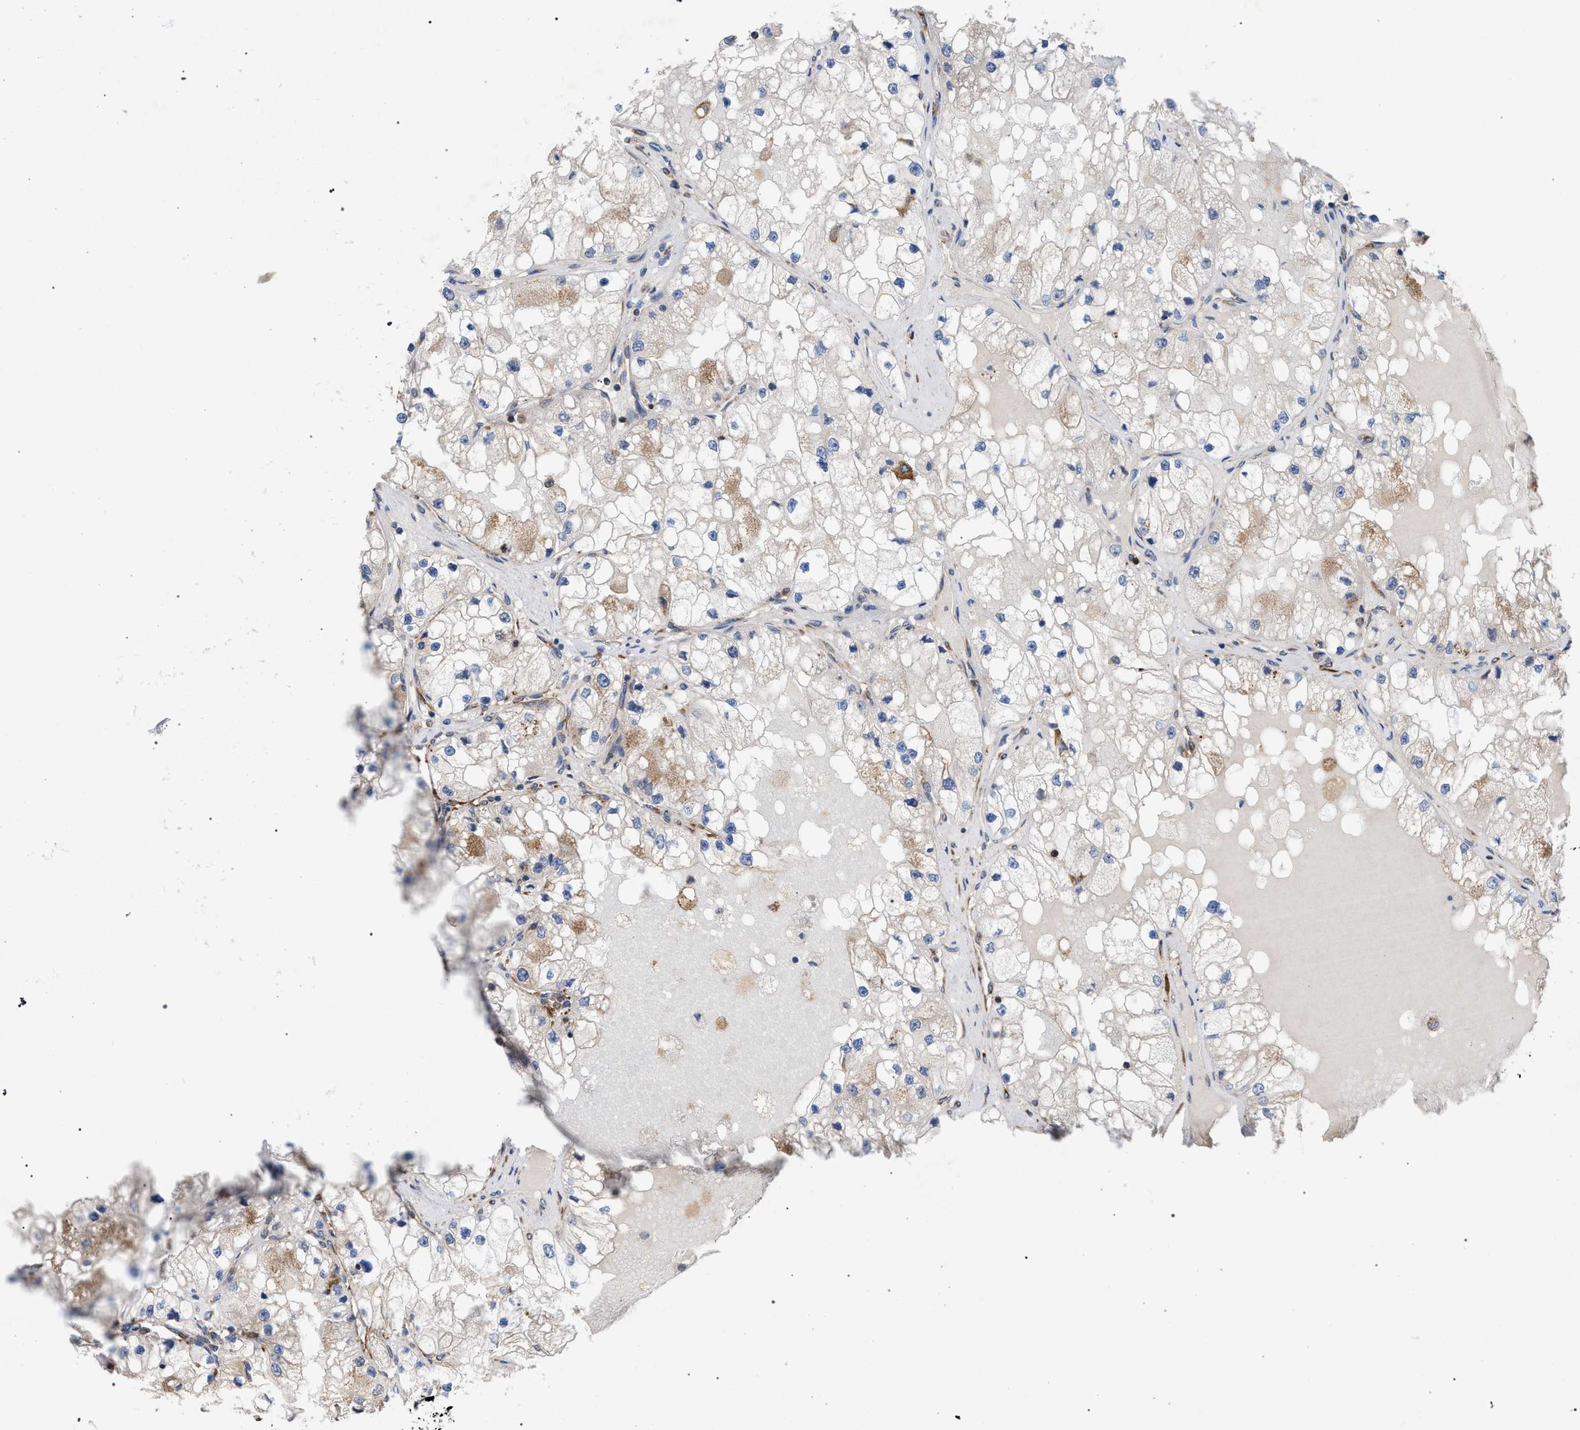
{"staining": {"intensity": "weak", "quantity": "25%-75%", "location": "cytoplasmic/membranous"}, "tissue": "renal cancer", "cell_type": "Tumor cells", "image_type": "cancer", "snomed": [{"axis": "morphology", "description": "Adenocarcinoma, NOS"}, {"axis": "topography", "description": "Kidney"}], "caption": "Renal cancer (adenocarcinoma) stained with DAB (3,3'-diaminobenzidine) immunohistochemistry (IHC) demonstrates low levels of weak cytoplasmic/membranous positivity in about 25%-75% of tumor cells. (brown staining indicates protein expression, while blue staining denotes nuclei).", "gene": "CDR2L", "patient": {"sex": "male", "age": 68}}